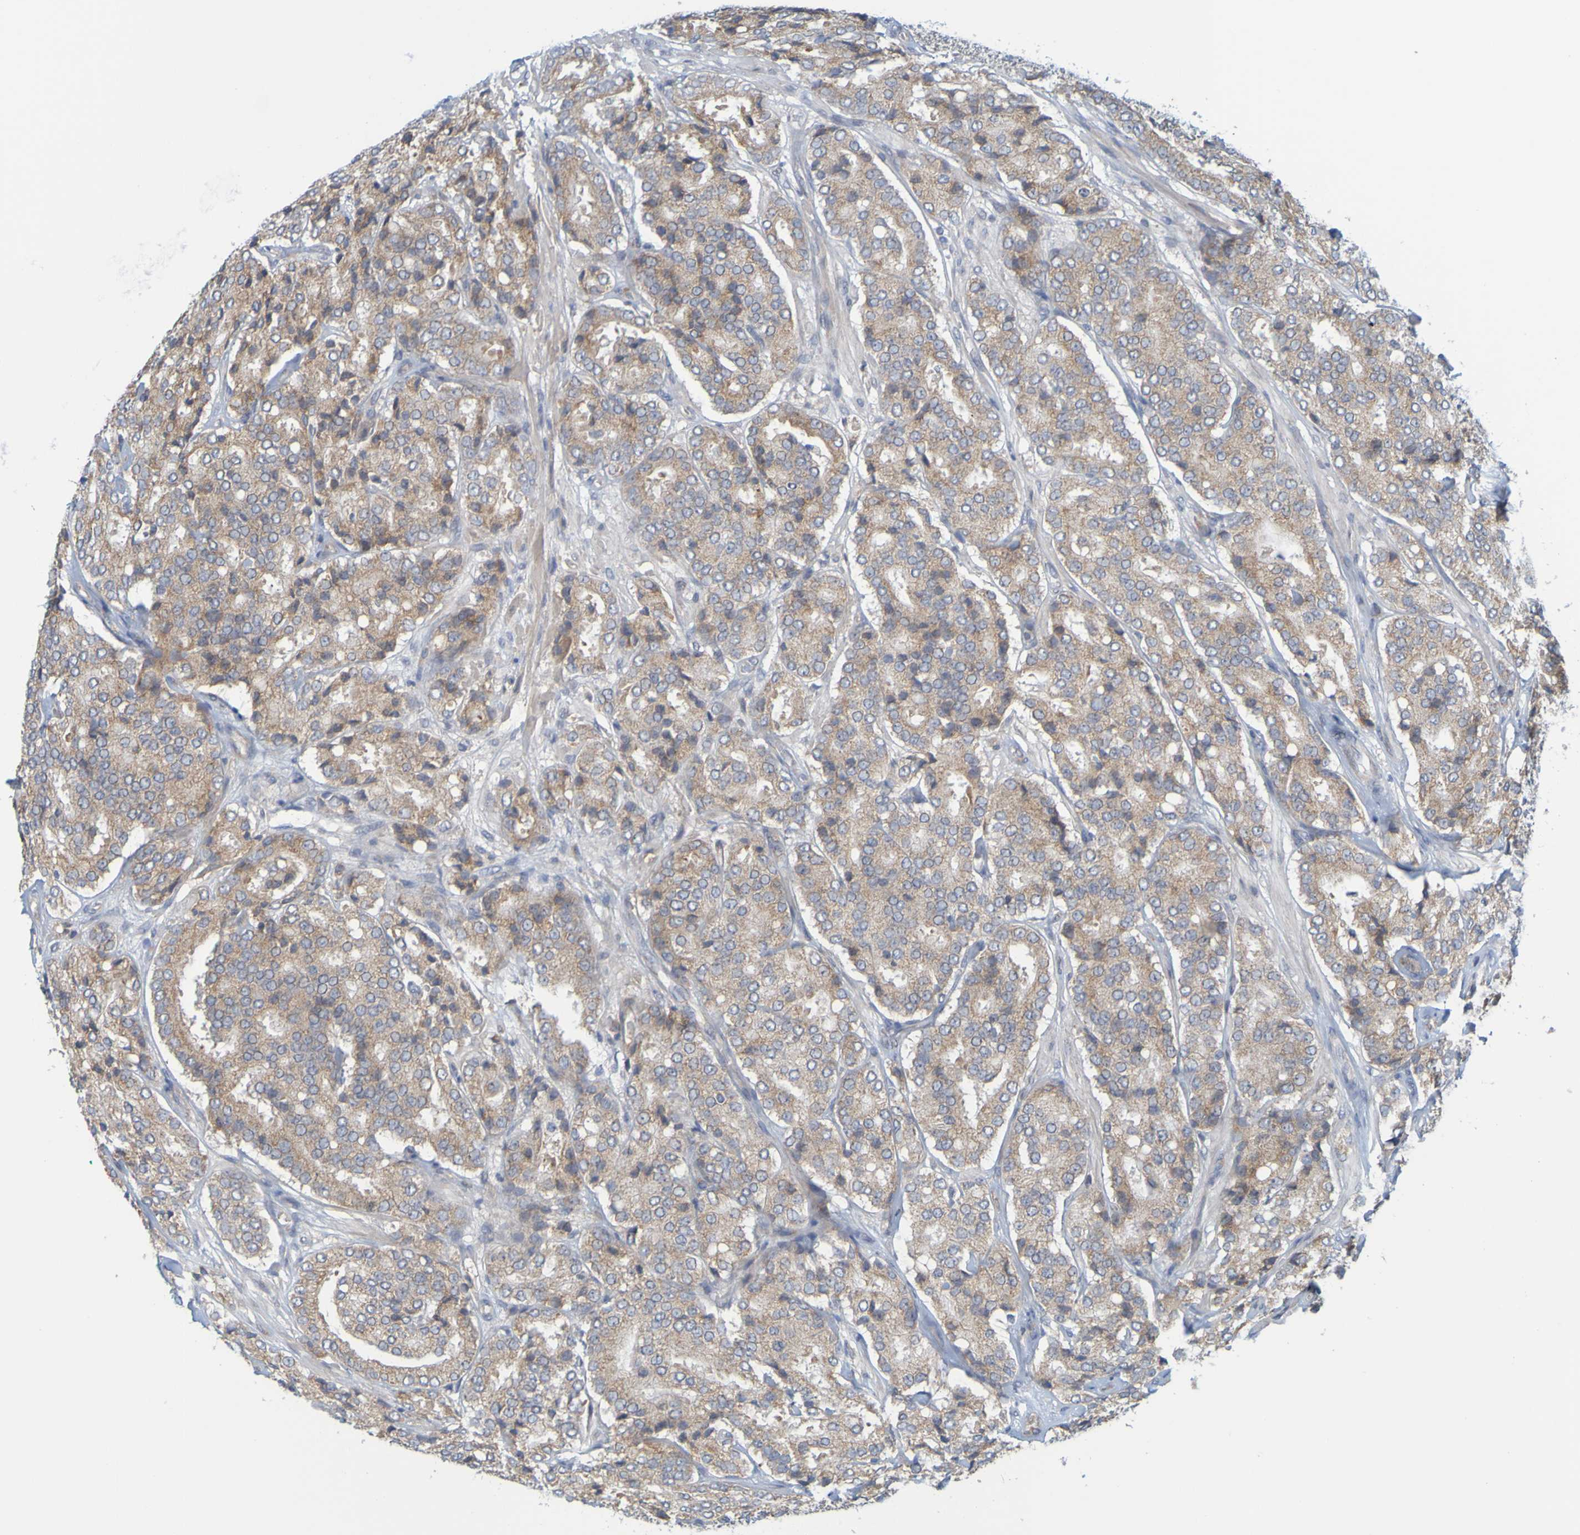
{"staining": {"intensity": "moderate", "quantity": "25%-75%", "location": "cytoplasmic/membranous"}, "tissue": "prostate cancer", "cell_type": "Tumor cells", "image_type": "cancer", "snomed": [{"axis": "morphology", "description": "Adenocarcinoma, High grade"}, {"axis": "topography", "description": "Prostate"}], "caption": "Brown immunohistochemical staining in human prostate cancer shows moderate cytoplasmic/membranous staining in about 25%-75% of tumor cells. (DAB (3,3'-diaminobenzidine) = brown stain, brightfield microscopy at high magnification).", "gene": "MOGS", "patient": {"sex": "male", "age": 65}}